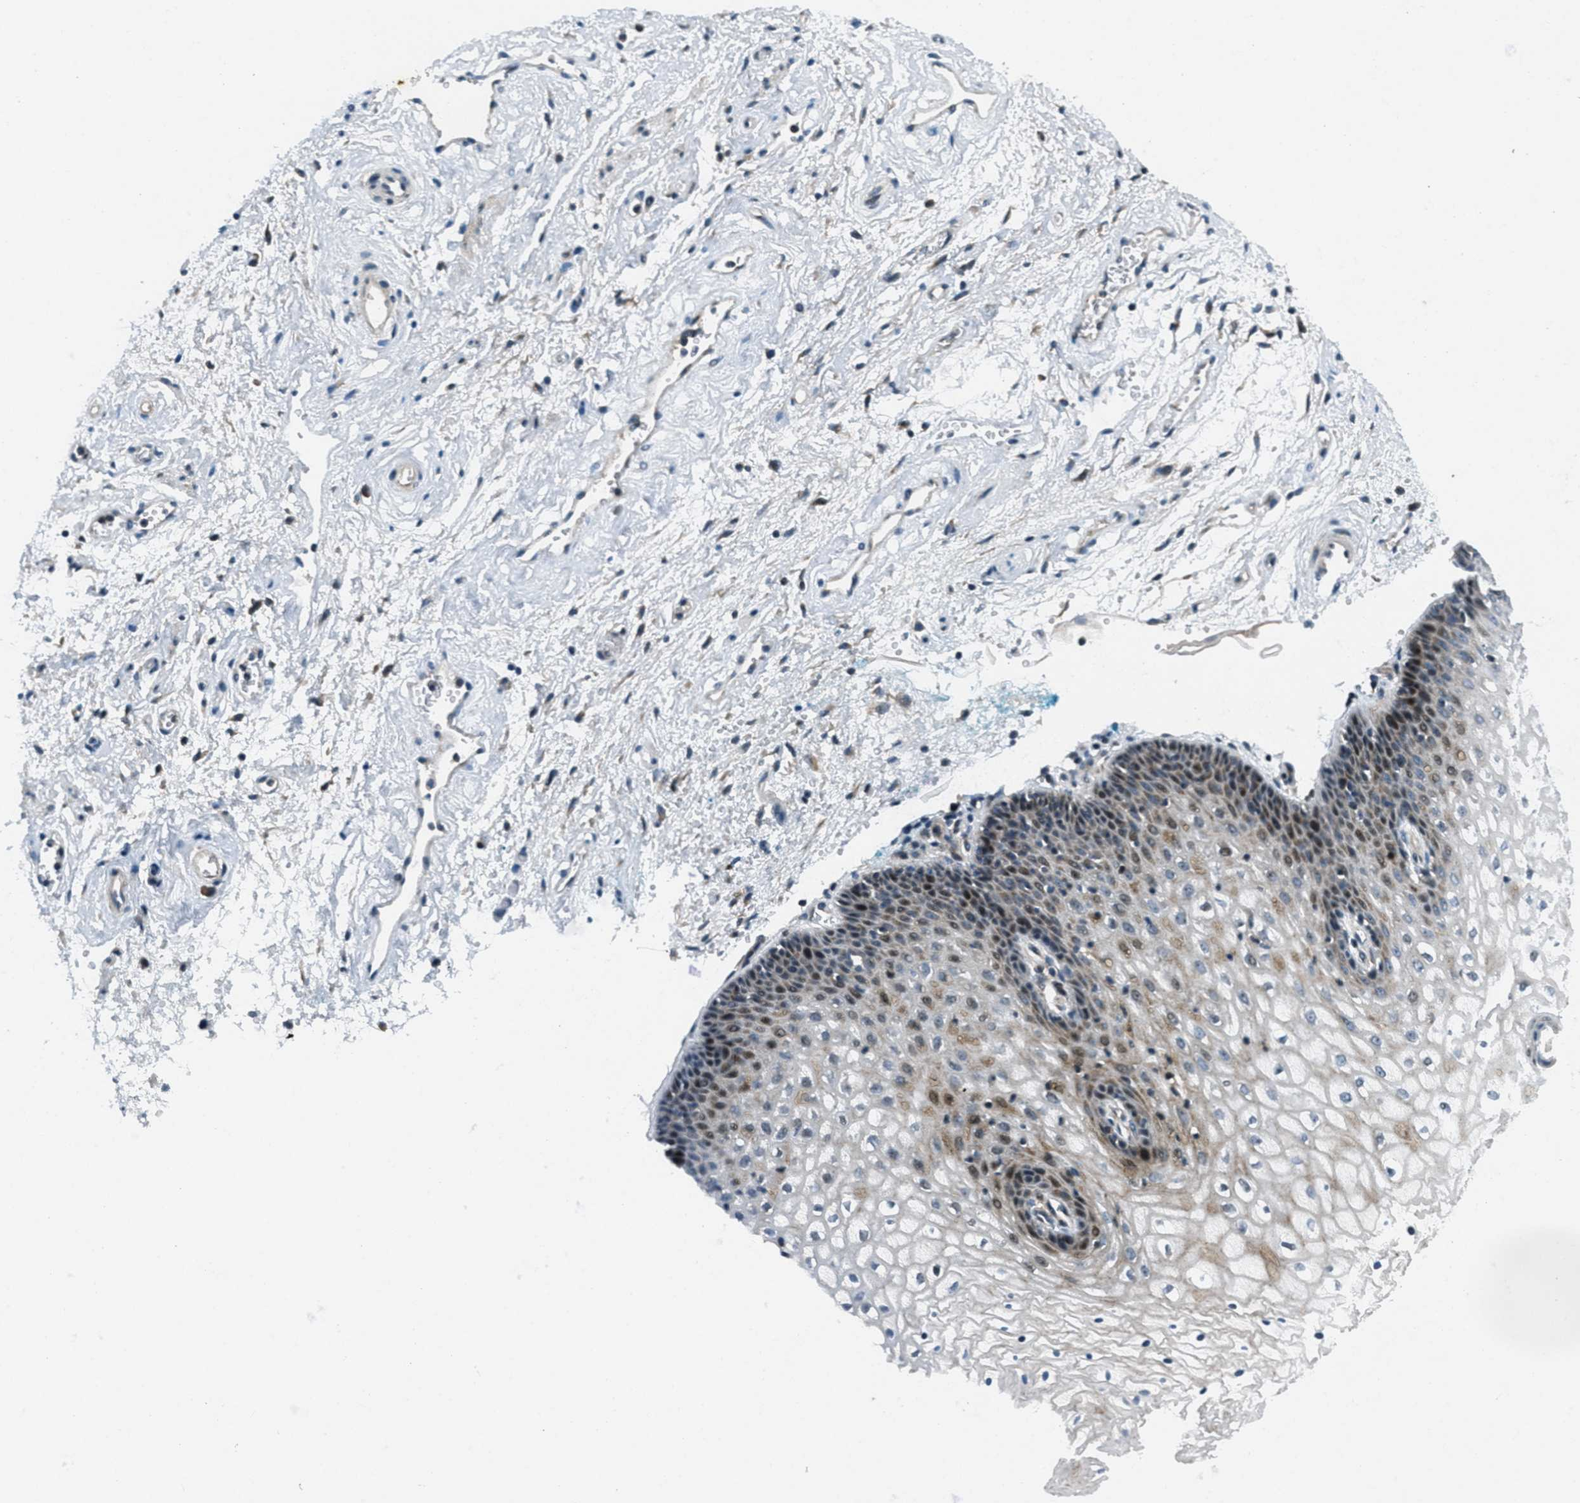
{"staining": {"intensity": "strong", "quantity": "<25%", "location": "cytoplasmic/membranous,nuclear"}, "tissue": "vagina", "cell_type": "Squamous epithelial cells", "image_type": "normal", "snomed": [{"axis": "morphology", "description": "Normal tissue, NOS"}, {"axis": "topography", "description": "Vagina"}], "caption": "Immunohistochemistry image of normal vagina: human vagina stained using IHC shows medium levels of strong protein expression localized specifically in the cytoplasmic/membranous,nuclear of squamous epithelial cells, appearing as a cytoplasmic/membranous,nuclear brown color.", "gene": "CLEC2D", "patient": {"sex": "female", "age": 34}}